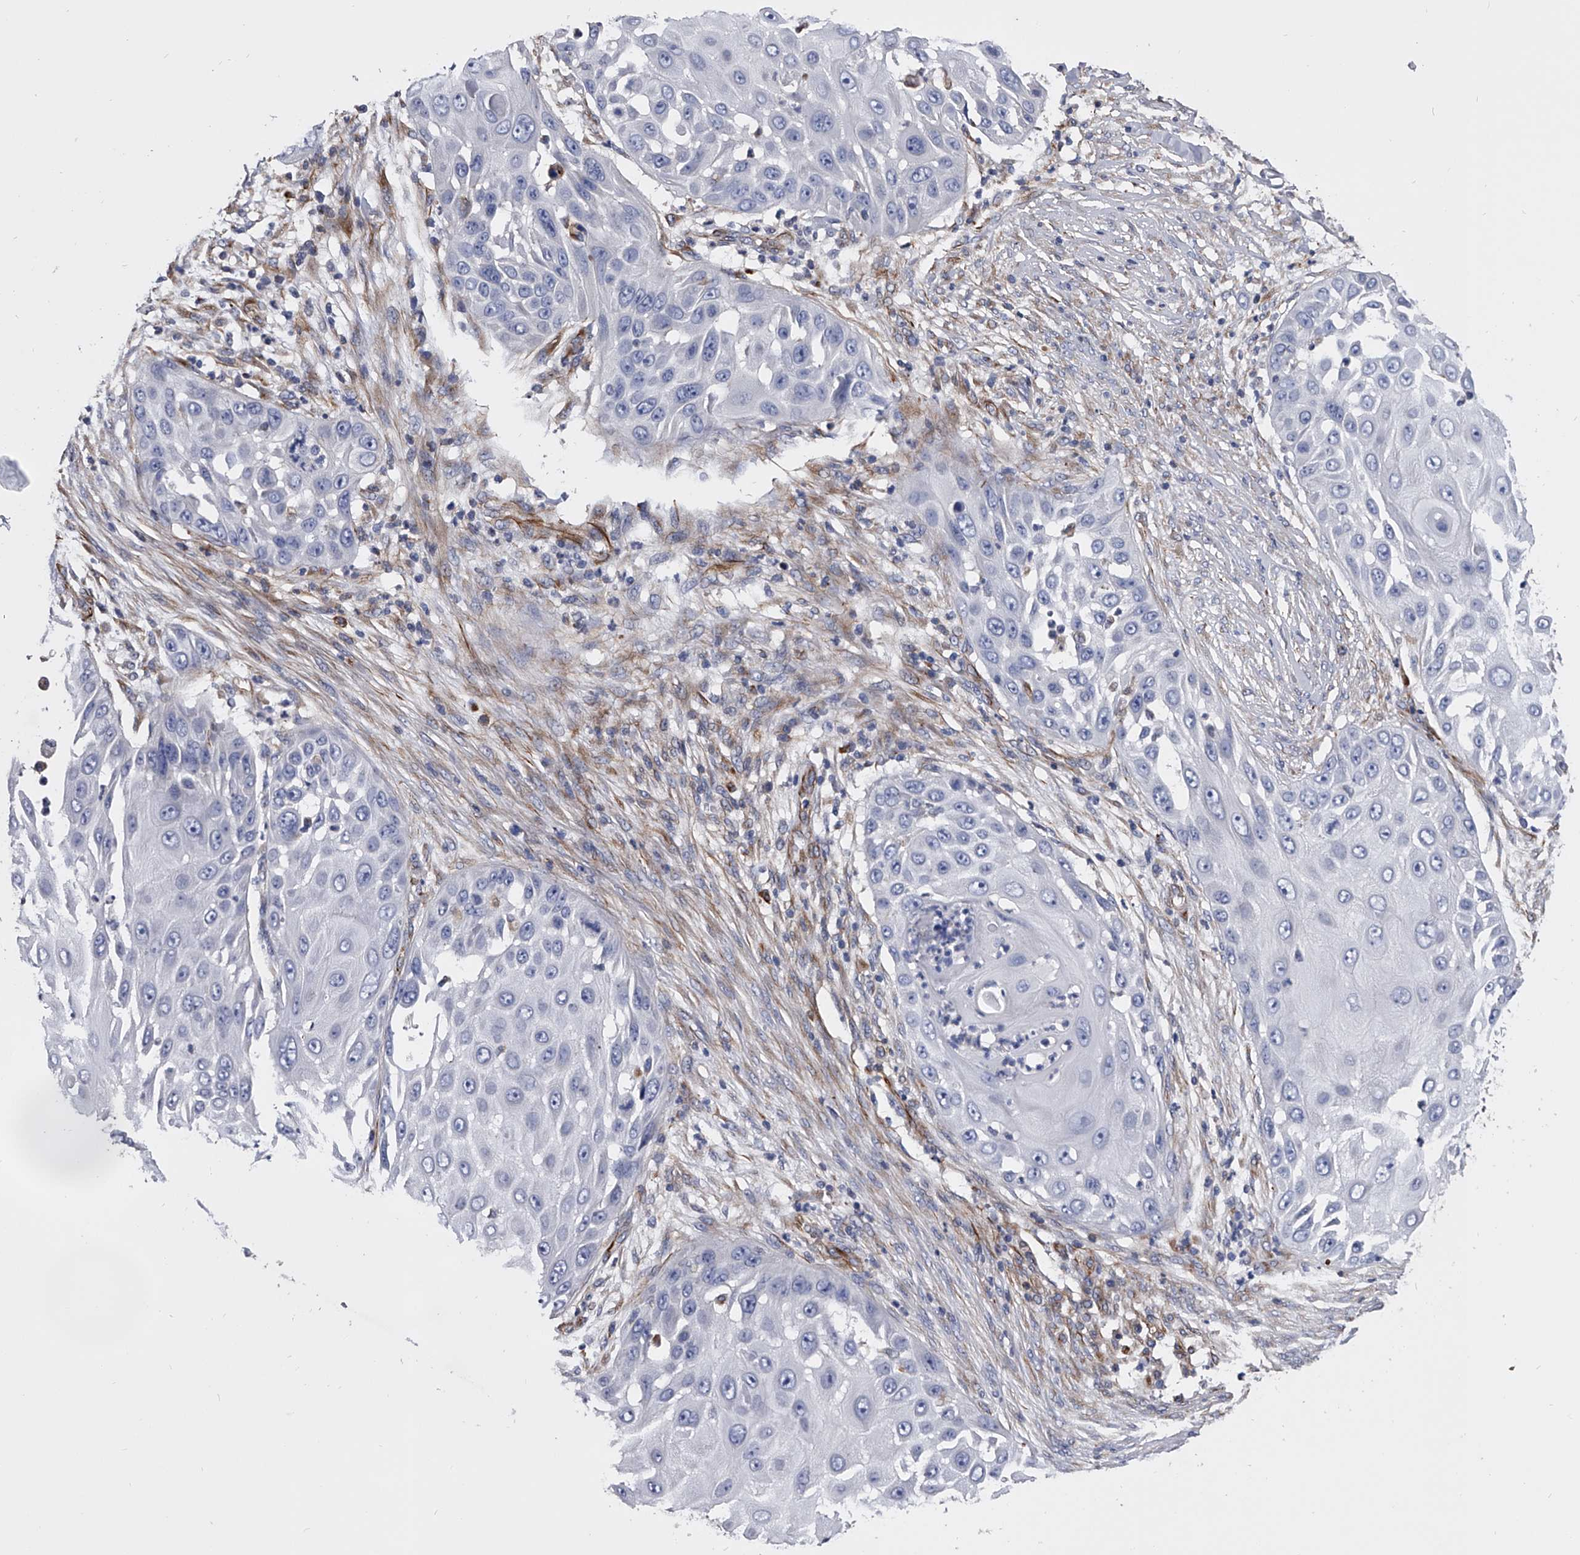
{"staining": {"intensity": "negative", "quantity": "none", "location": "none"}, "tissue": "skin cancer", "cell_type": "Tumor cells", "image_type": "cancer", "snomed": [{"axis": "morphology", "description": "Squamous cell carcinoma, NOS"}, {"axis": "topography", "description": "Skin"}], "caption": "Tumor cells show no significant staining in skin cancer (squamous cell carcinoma). (DAB immunohistochemistry with hematoxylin counter stain).", "gene": "EFCAB7", "patient": {"sex": "female", "age": 44}}